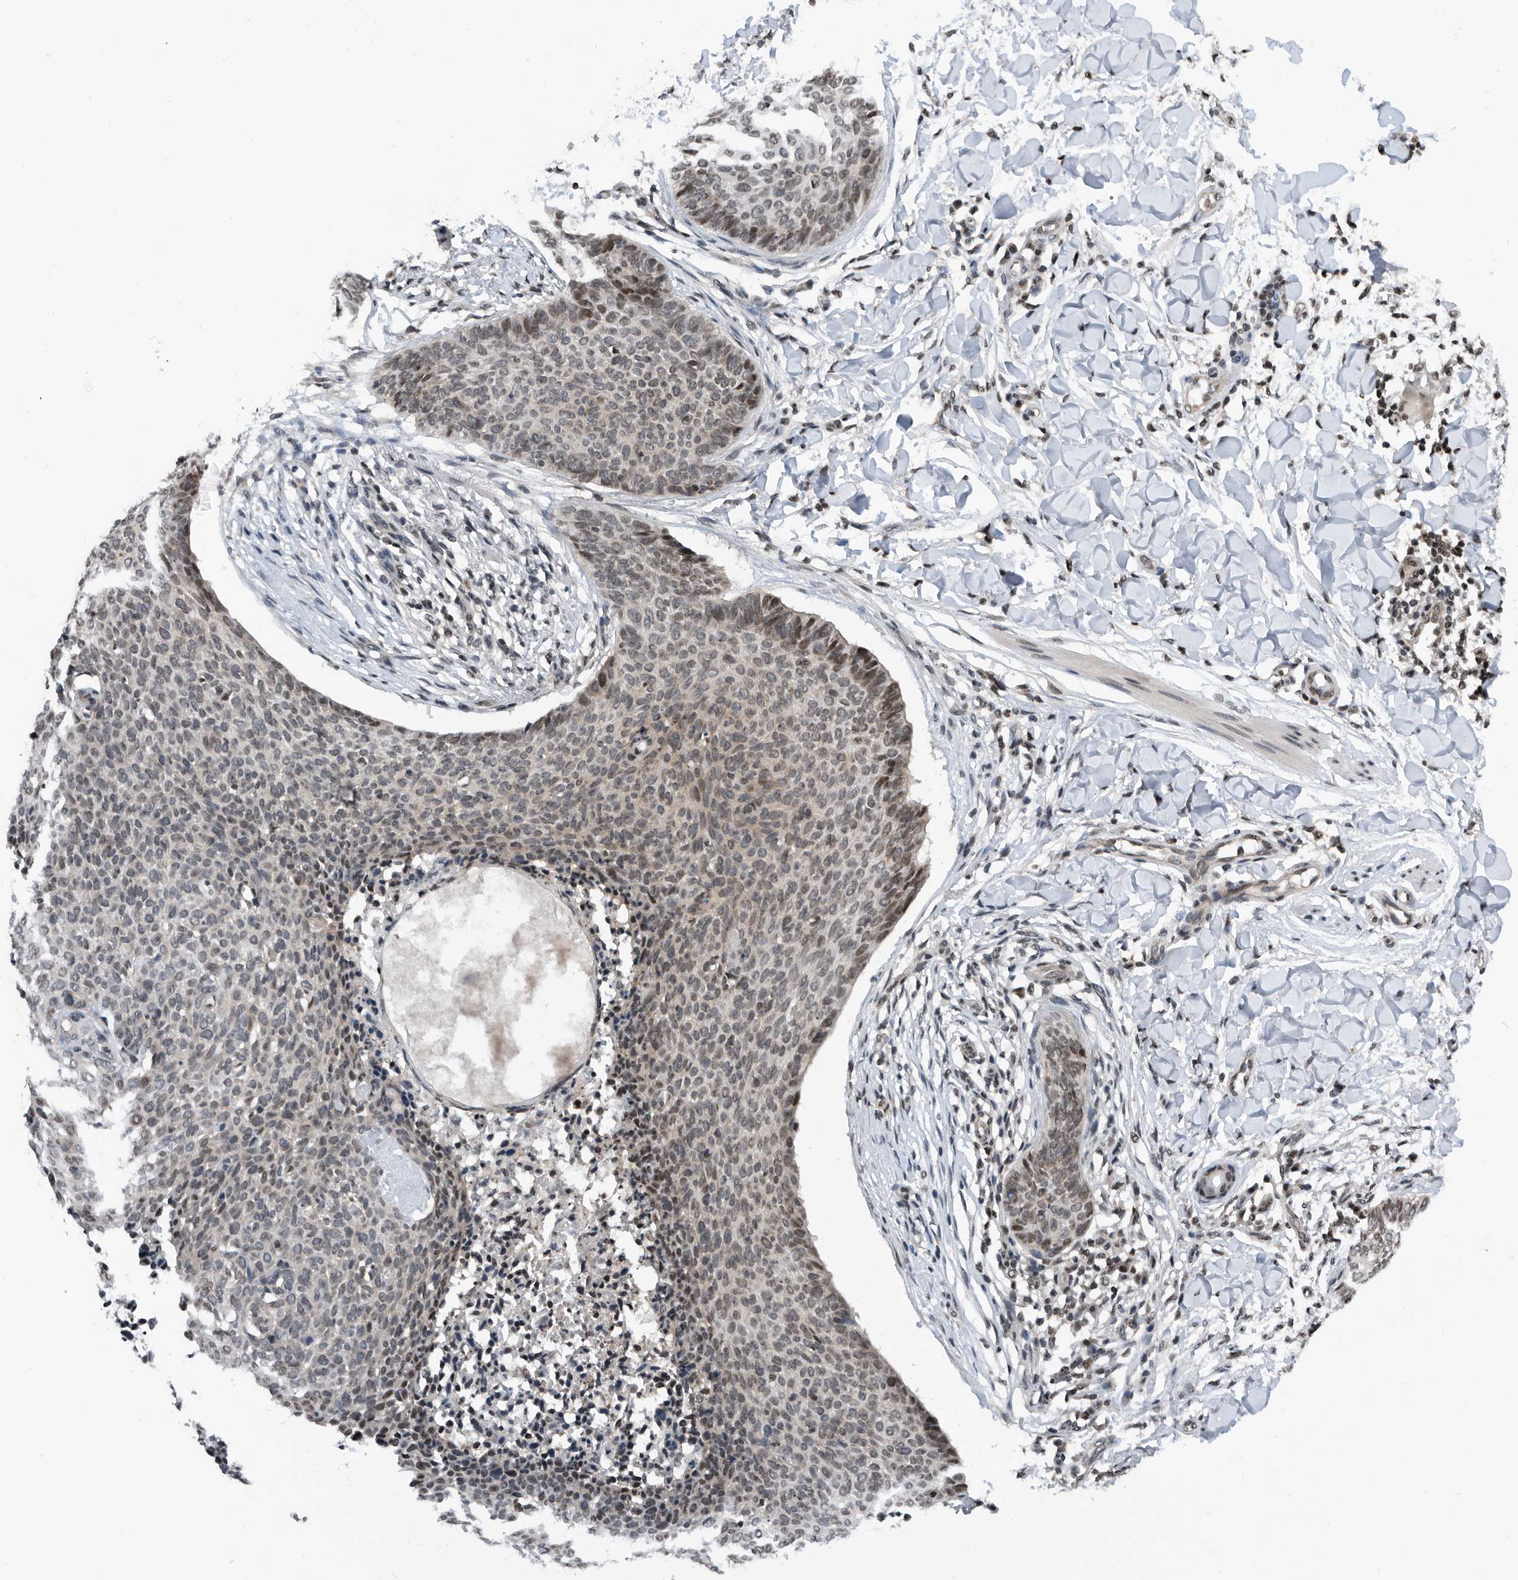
{"staining": {"intensity": "weak", "quantity": "25%-75%", "location": "nuclear"}, "tissue": "skin cancer", "cell_type": "Tumor cells", "image_type": "cancer", "snomed": [{"axis": "morphology", "description": "Normal tissue, NOS"}, {"axis": "morphology", "description": "Basal cell carcinoma"}, {"axis": "topography", "description": "Skin"}], "caption": "IHC histopathology image of basal cell carcinoma (skin) stained for a protein (brown), which displays low levels of weak nuclear positivity in about 25%-75% of tumor cells.", "gene": "SNRNP48", "patient": {"sex": "male", "age": 50}}